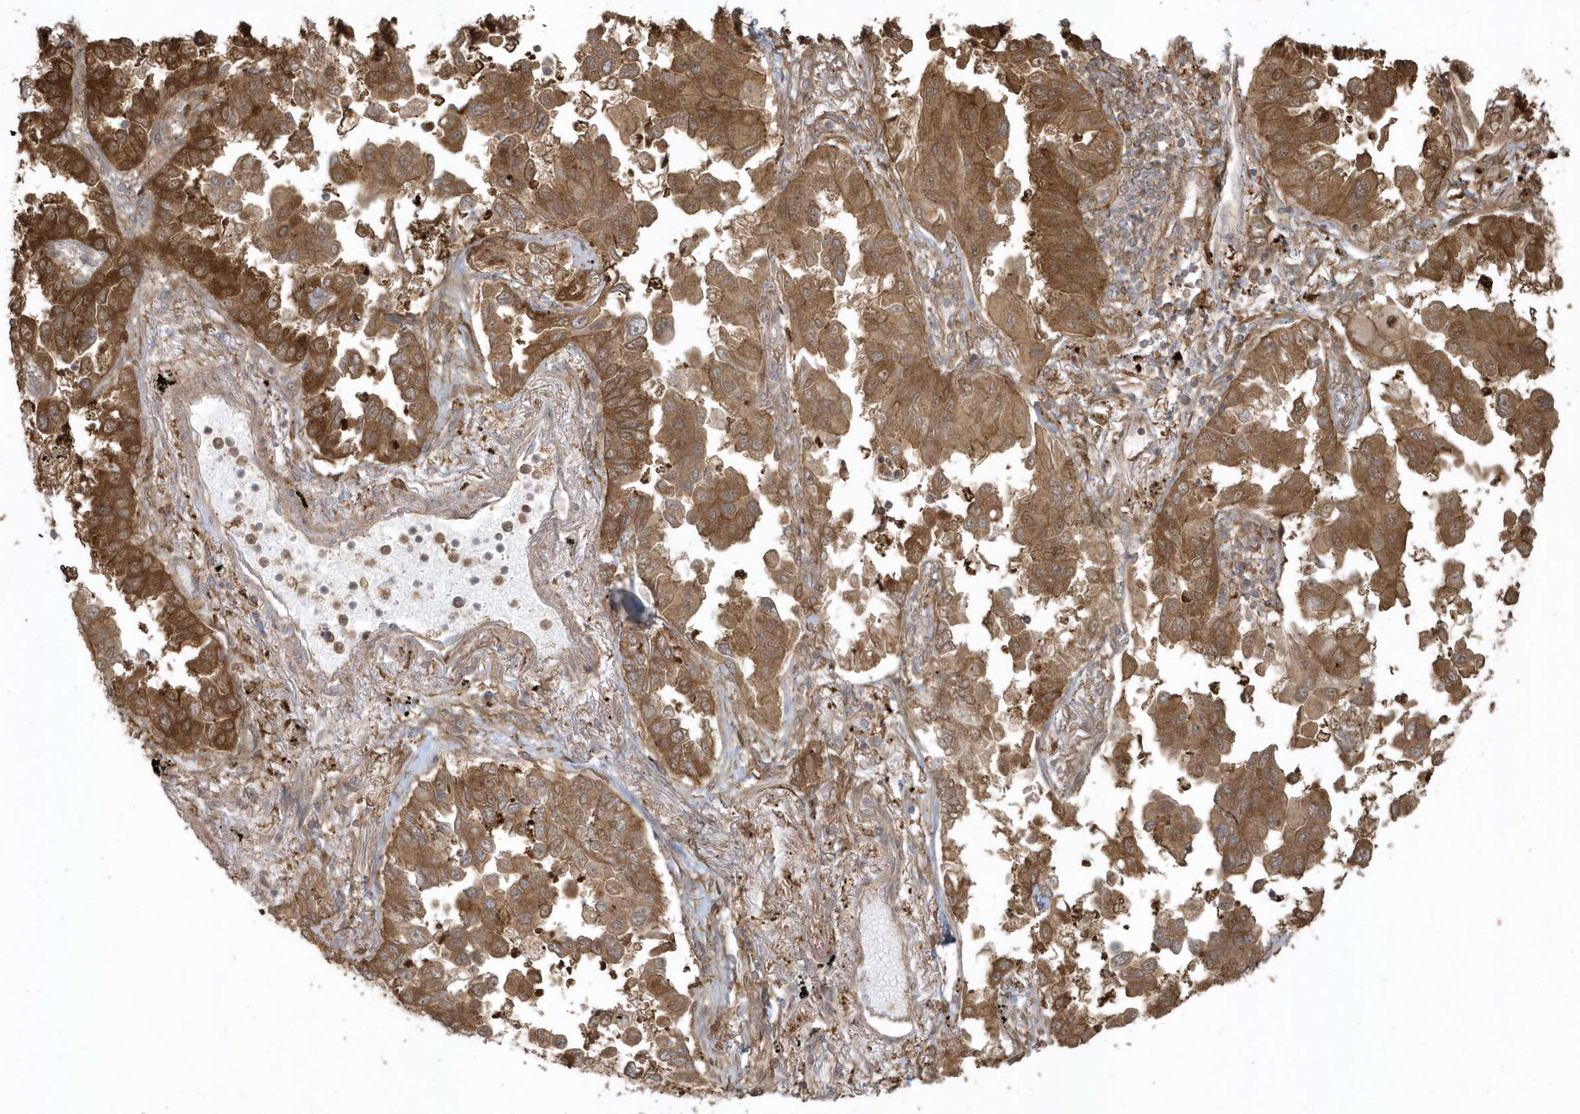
{"staining": {"intensity": "strong", "quantity": ">75%", "location": "cytoplasmic/membranous,nuclear"}, "tissue": "lung cancer", "cell_type": "Tumor cells", "image_type": "cancer", "snomed": [{"axis": "morphology", "description": "Adenocarcinoma, NOS"}, {"axis": "topography", "description": "Lung"}], "caption": "Immunohistochemistry (DAB) staining of human lung cancer (adenocarcinoma) demonstrates strong cytoplasmic/membranous and nuclear protein expression in approximately >75% of tumor cells.", "gene": "HNMT", "patient": {"sex": "female", "age": 67}}